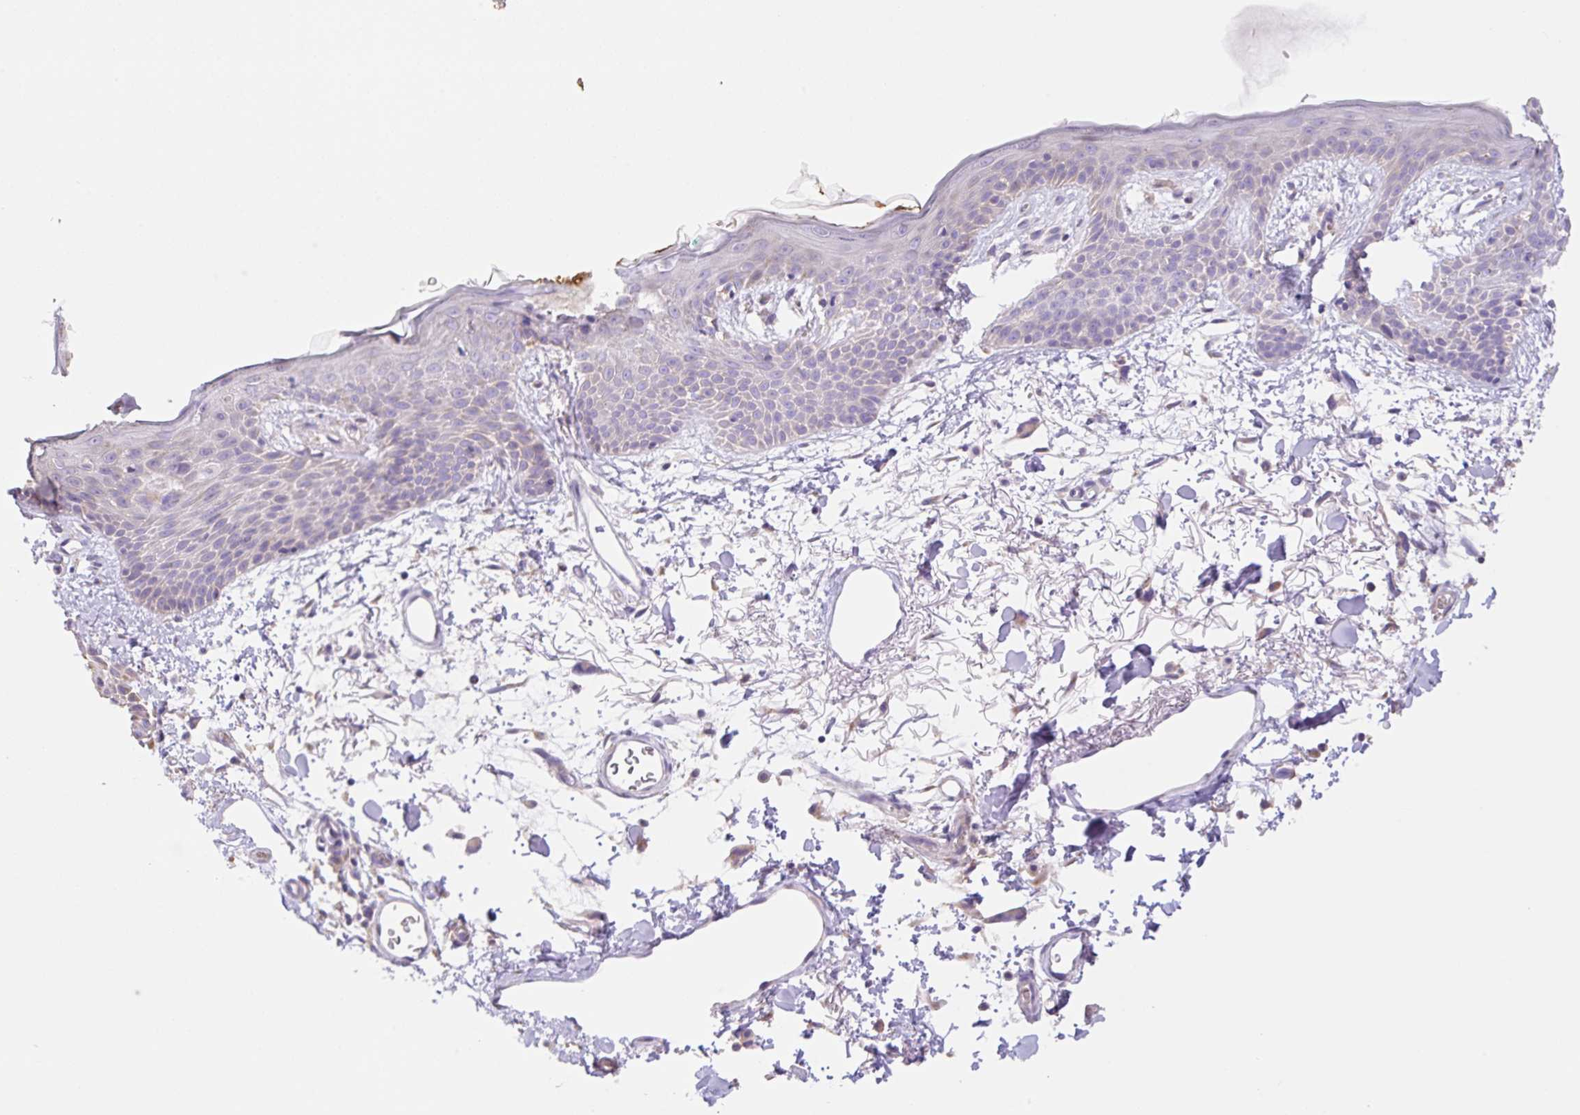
{"staining": {"intensity": "negative", "quantity": "none", "location": "none"}, "tissue": "skin", "cell_type": "Fibroblasts", "image_type": "normal", "snomed": [{"axis": "morphology", "description": "Normal tissue, NOS"}, {"axis": "topography", "description": "Skin"}], "caption": "An image of skin stained for a protein demonstrates no brown staining in fibroblasts.", "gene": "COPZ2", "patient": {"sex": "male", "age": 79}}